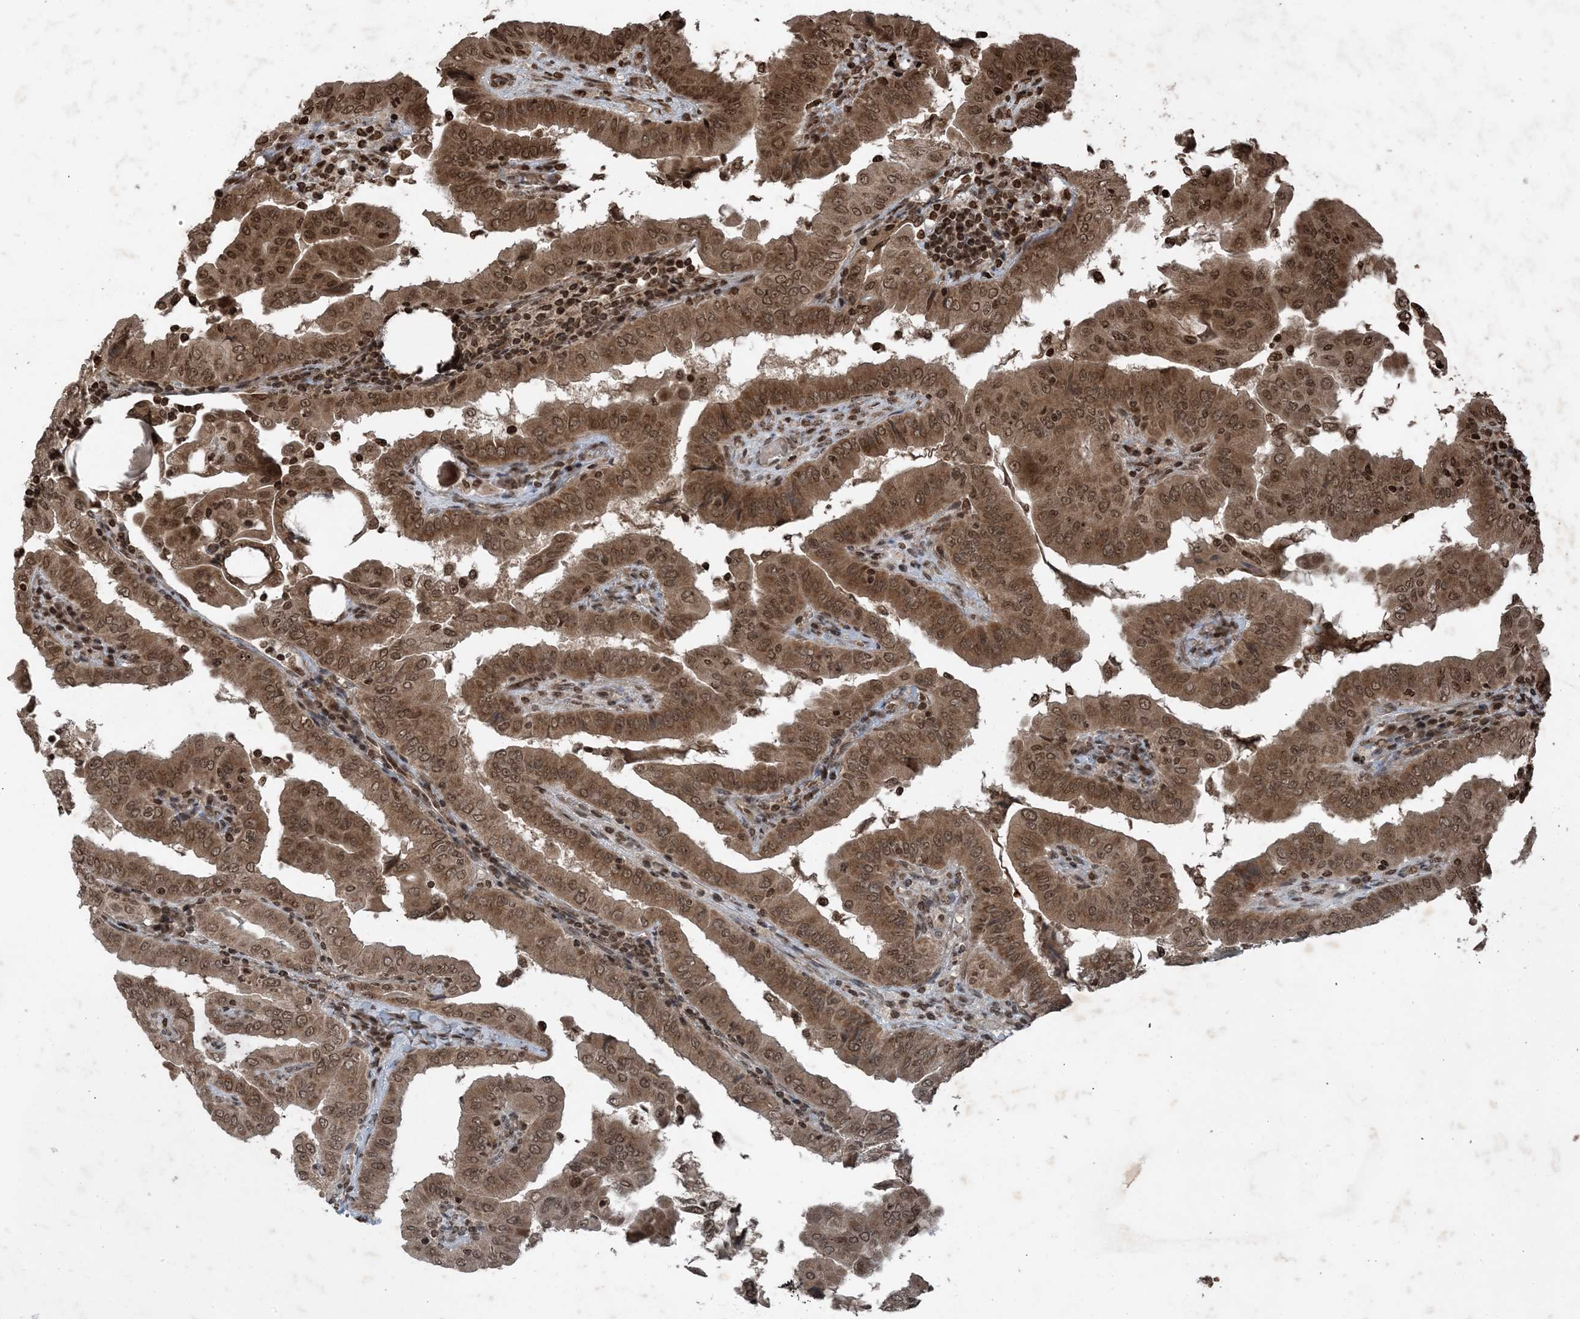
{"staining": {"intensity": "moderate", "quantity": ">75%", "location": "cytoplasmic/membranous,nuclear"}, "tissue": "thyroid cancer", "cell_type": "Tumor cells", "image_type": "cancer", "snomed": [{"axis": "morphology", "description": "Papillary adenocarcinoma, NOS"}, {"axis": "topography", "description": "Thyroid gland"}], "caption": "About >75% of tumor cells in thyroid cancer (papillary adenocarcinoma) display moderate cytoplasmic/membranous and nuclear protein expression as visualized by brown immunohistochemical staining.", "gene": "ZFAND2B", "patient": {"sex": "male", "age": 33}}